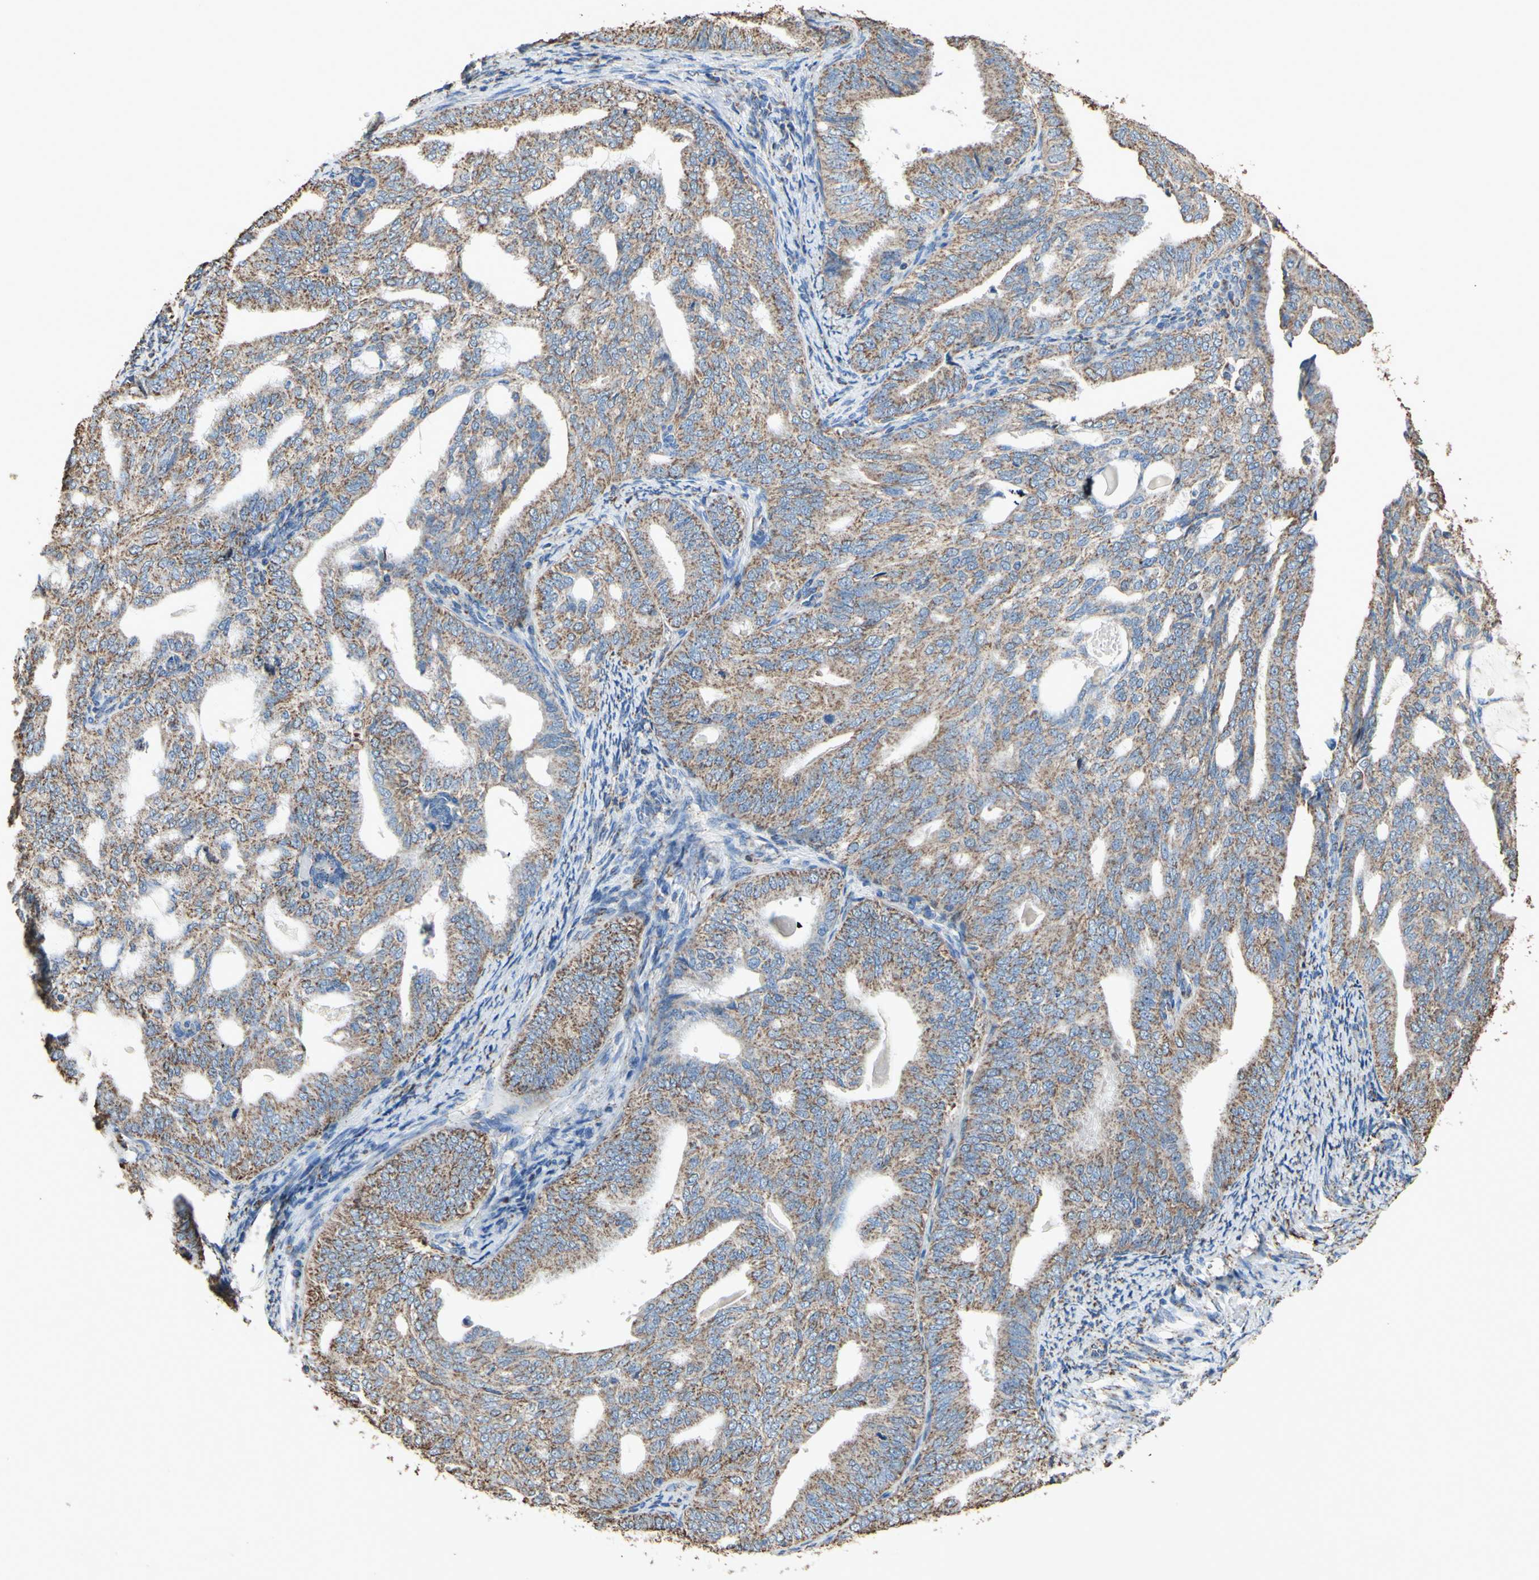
{"staining": {"intensity": "moderate", "quantity": "25%-75%", "location": "cytoplasmic/membranous"}, "tissue": "endometrial cancer", "cell_type": "Tumor cells", "image_type": "cancer", "snomed": [{"axis": "morphology", "description": "Adenocarcinoma, NOS"}, {"axis": "topography", "description": "Endometrium"}], "caption": "DAB immunohistochemical staining of human endometrial cancer (adenocarcinoma) exhibits moderate cytoplasmic/membranous protein staining in approximately 25%-75% of tumor cells. (DAB IHC, brown staining for protein, blue staining for nuclei).", "gene": "CMKLR2", "patient": {"sex": "female", "age": 58}}